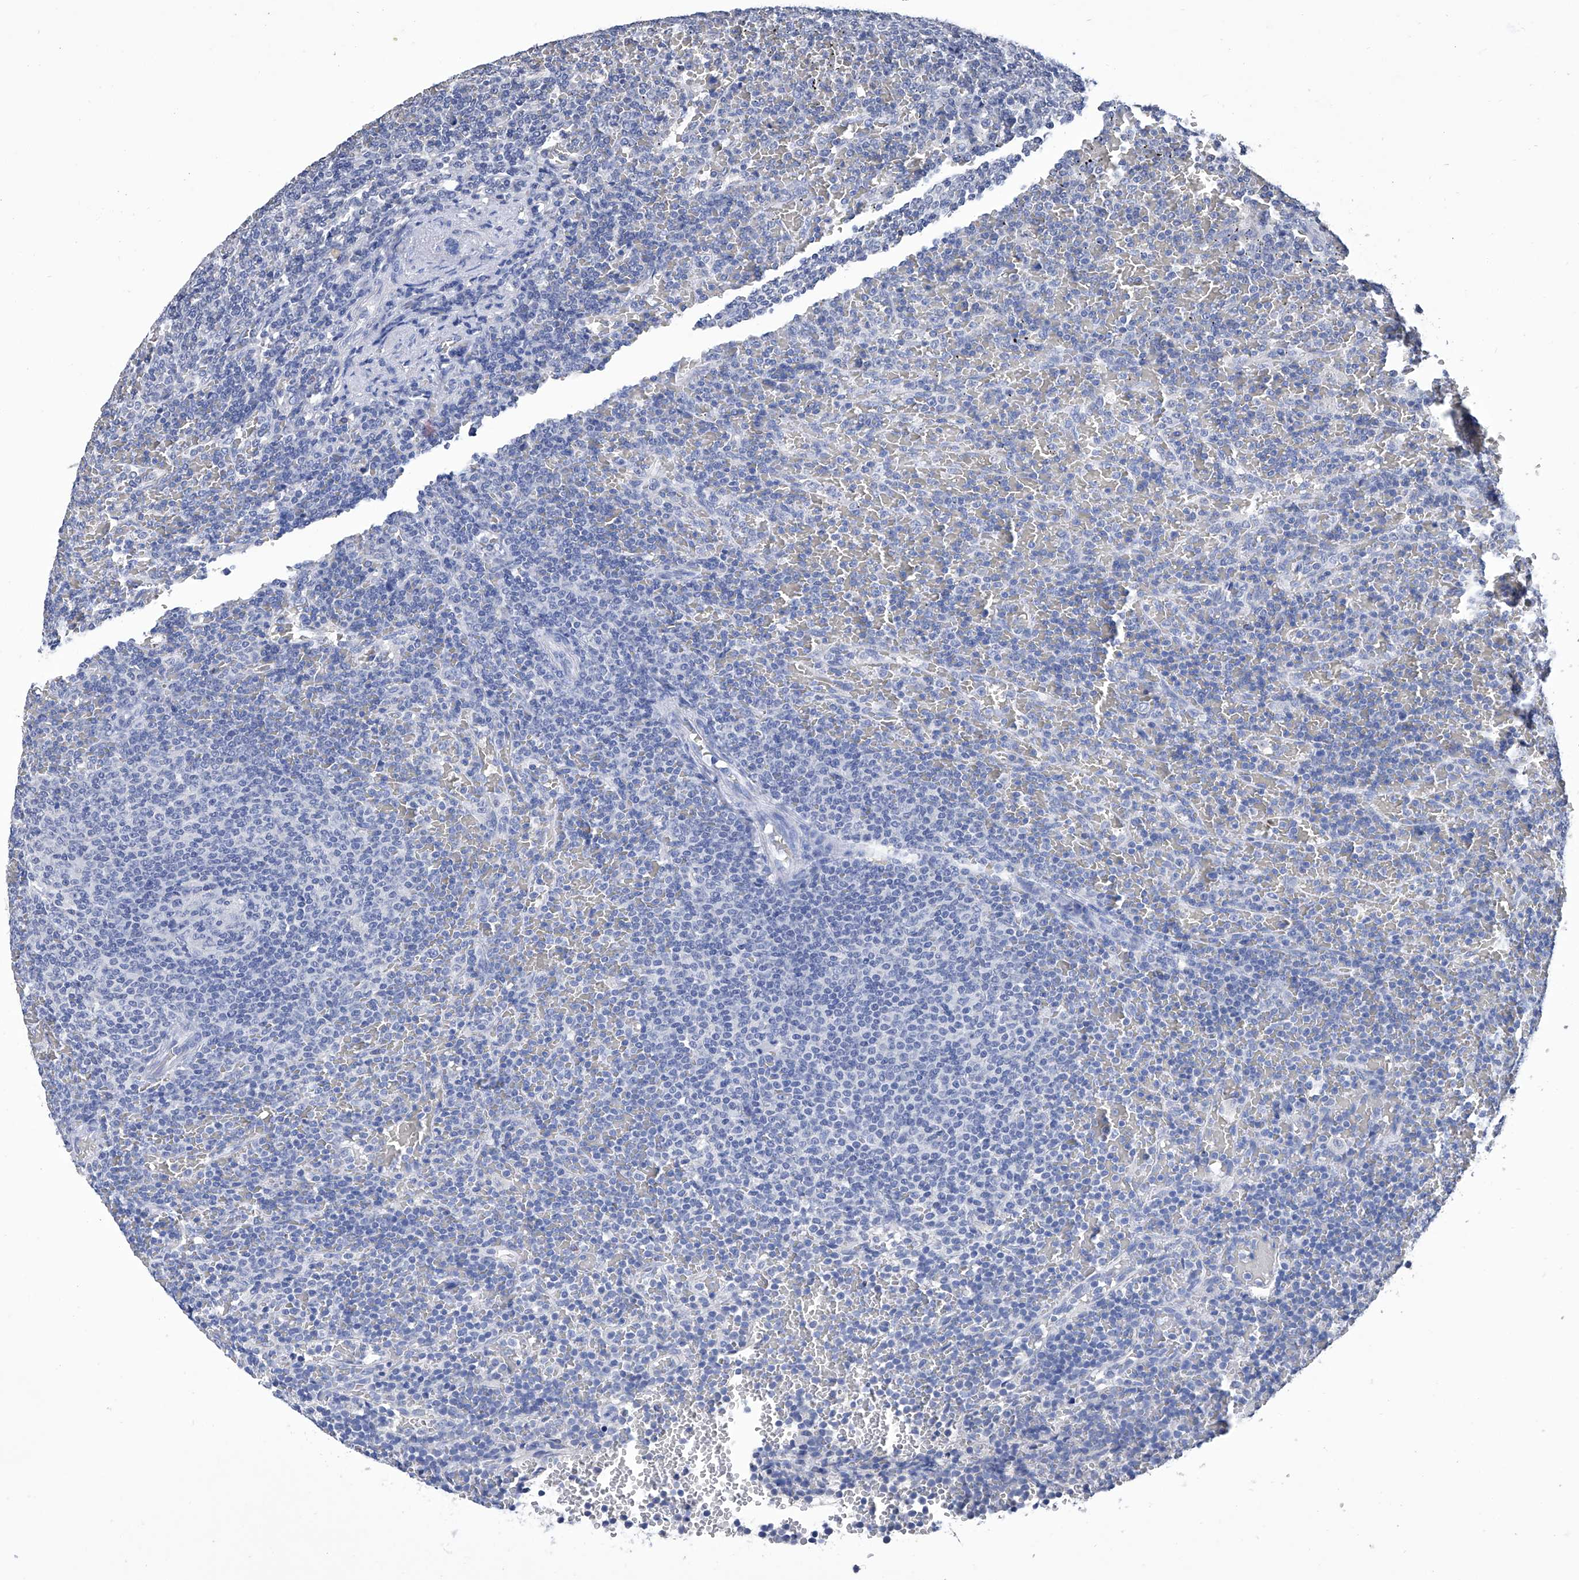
{"staining": {"intensity": "negative", "quantity": "none", "location": "none"}, "tissue": "lymphoma", "cell_type": "Tumor cells", "image_type": "cancer", "snomed": [{"axis": "morphology", "description": "Malignant lymphoma, non-Hodgkin's type, Low grade"}, {"axis": "topography", "description": "Spleen"}], "caption": "IHC micrograph of neoplastic tissue: human malignant lymphoma, non-Hodgkin's type (low-grade) stained with DAB reveals no significant protein positivity in tumor cells.", "gene": "GPT", "patient": {"sex": "female", "age": 77}}